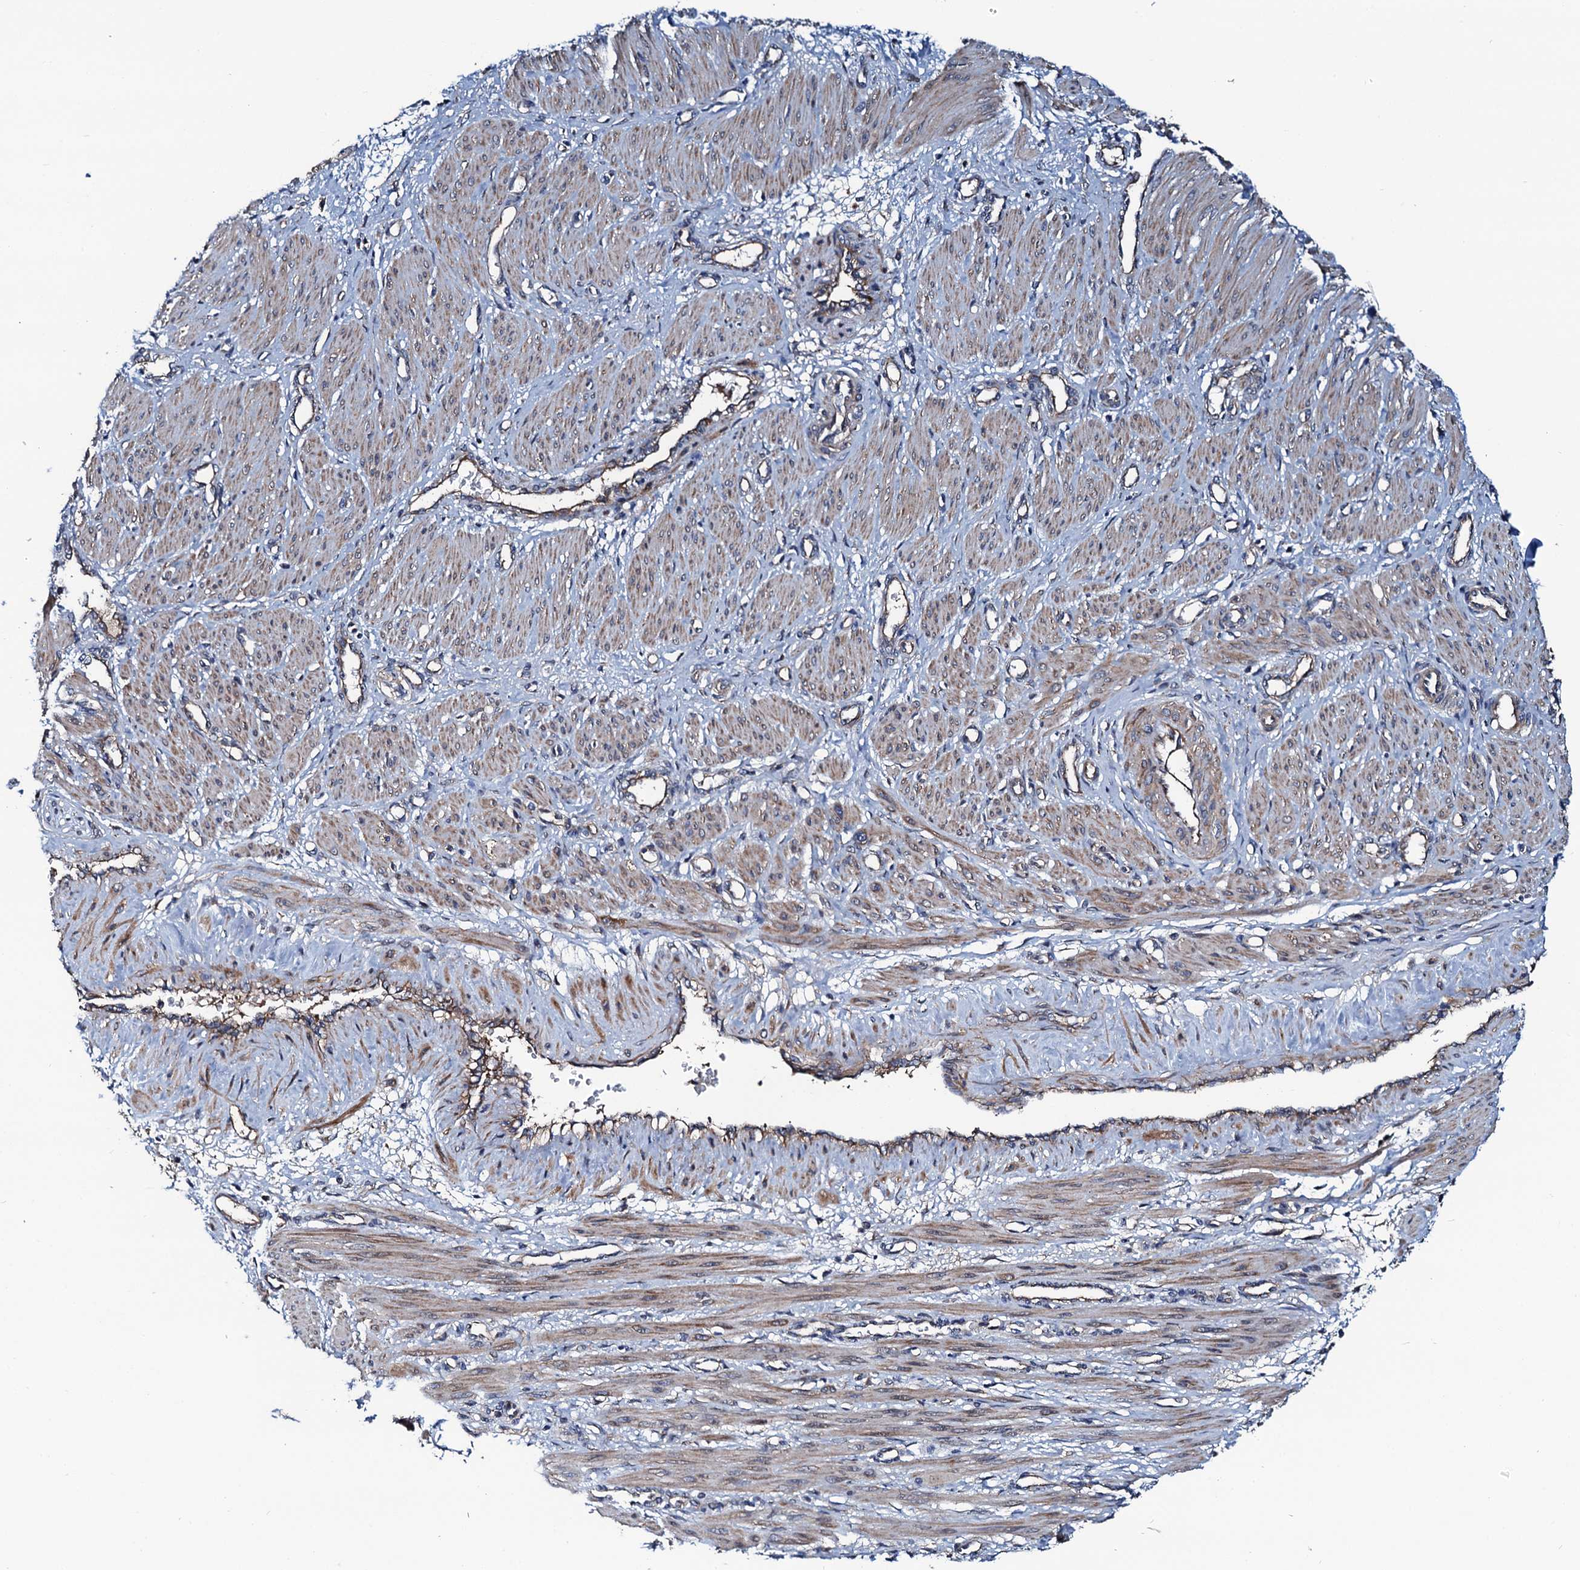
{"staining": {"intensity": "moderate", "quantity": ">75%", "location": "cytoplasmic/membranous"}, "tissue": "smooth muscle", "cell_type": "Smooth muscle cells", "image_type": "normal", "snomed": [{"axis": "morphology", "description": "Normal tissue, NOS"}, {"axis": "topography", "description": "Endometrium"}], "caption": "Smooth muscle cells demonstrate medium levels of moderate cytoplasmic/membranous staining in approximately >75% of cells in unremarkable smooth muscle. (DAB (3,3'-diaminobenzidine) IHC, brown staining for protein, blue staining for nuclei).", "gene": "NEK1", "patient": {"sex": "female", "age": 33}}